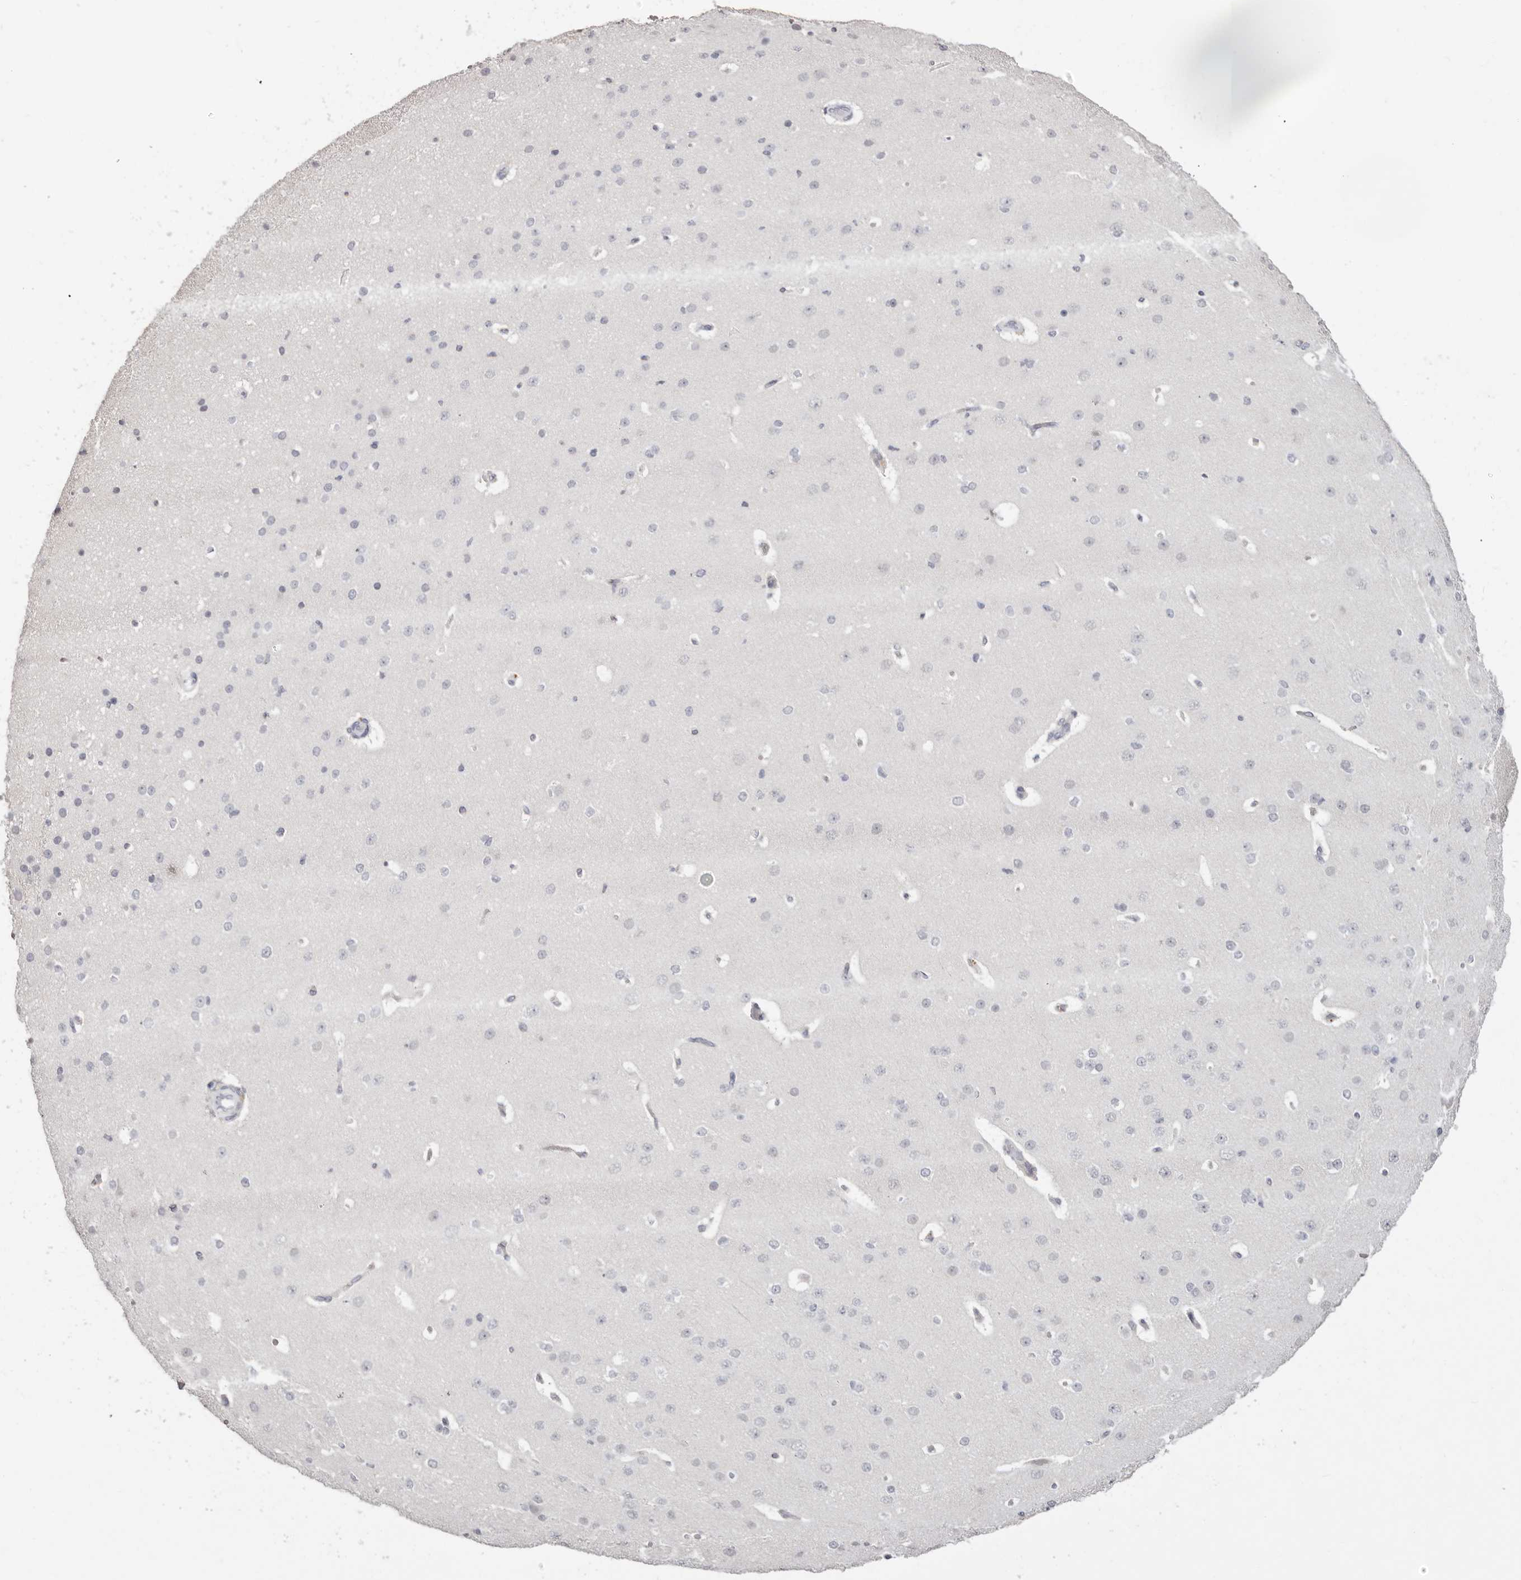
{"staining": {"intensity": "negative", "quantity": "none", "location": "none"}, "tissue": "cerebral cortex", "cell_type": "Endothelial cells", "image_type": "normal", "snomed": [{"axis": "morphology", "description": "Normal tissue, NOS"}, {"axis": "morphology", "description": "Developmental malformation"}, {"axis": "topography", "description": "Cerebral cortex"}], "caption": "Immunohistochemistry (IHC) photomicrograph of benign cerebral cortex: cerebral cortex stained with DAB (3,3'-diaminobenzidine) demonstrates no significant protein staining in endothelial cells. (Stains: DAB (3,3'-diaminobenzidine) immunohistochemistry (IHC) with hematoxylin counter stain, Microscopy: brightfield microscopy at high magnification).", "gene": "PCDHB6", "patient": {"sex": "female", "age": 30}}